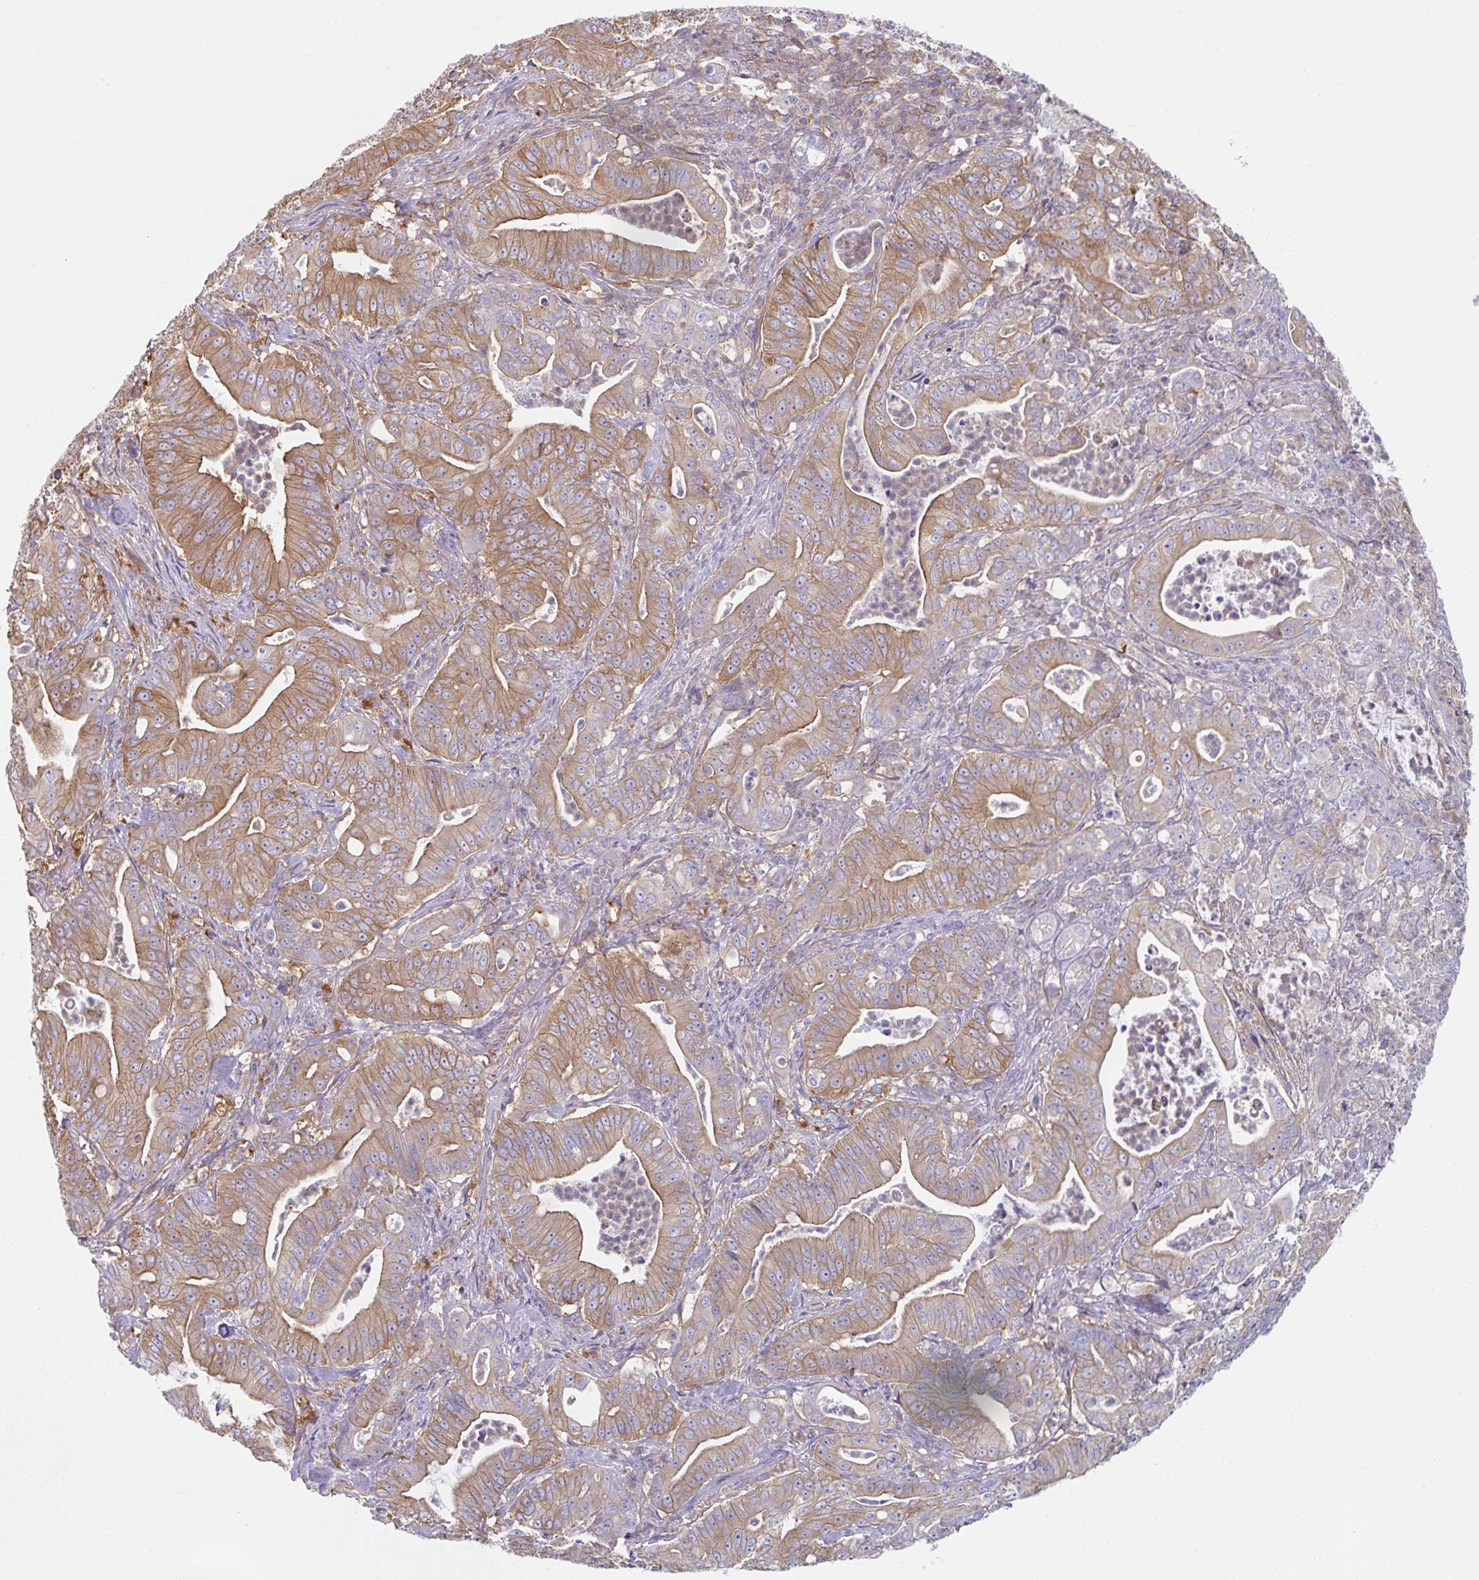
{"staining": {"intensity": "moderate", "quantity": ">75%", "location": "cytoplasmic/membranous"}, "tissue": "pancreatic cancer", "cell_type": "Tumor cells", "image_type": "cancer", "snomed": [{"axis": "morphology", "description": "Adenocarcinoma, NOS"}, {"axis": "topography", "description": "Pancreas"}], "caption": "Immunohistochemical staining of pancreatic adenocarcinoma shows medium levels of moderate cytoplasmic/membranous positivity in about >75% of tumor cells.", "gene": "AMPD2", "patient": {"sex": "male", "age": 71}}